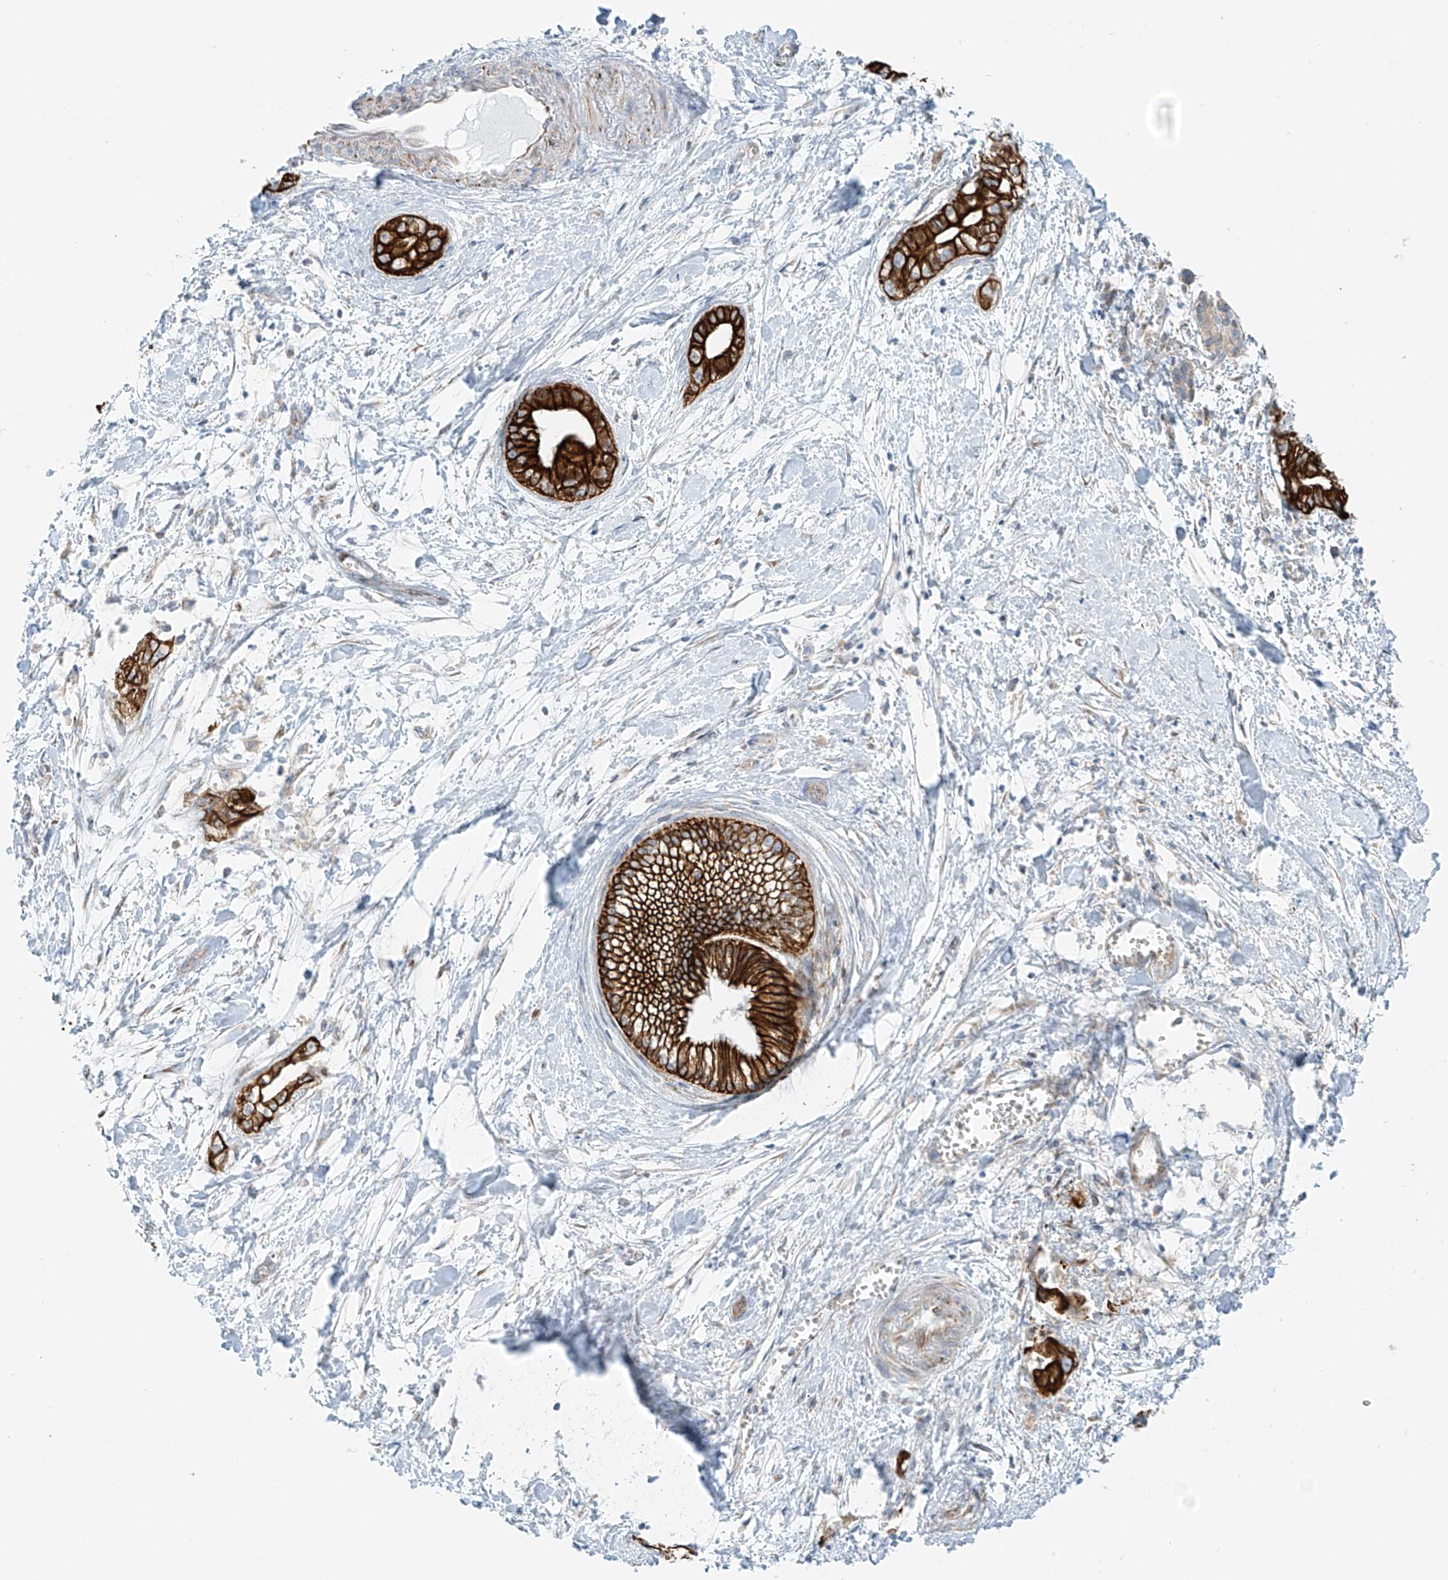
{"staining": {"intensity": "strong", "quantity": ">75%", "location": "cytoplasmic/membranous"}, "tissue": "pancreatic cancer", "cell_type": "Tumor cells", "image_type": "cancer", "snomed": [{"axis": "morphology", "description": "Adenocarcinoma, NOS"}, {"axis": "topography", "description": "Pancreas"}], "caption": "A brown stain labels strong cytoplasmic/membranous staining of a protein in human pancreatic cancer tumor cells.", "gene": "EIPR1", "patient": {"sex": "male", "age": 68}}